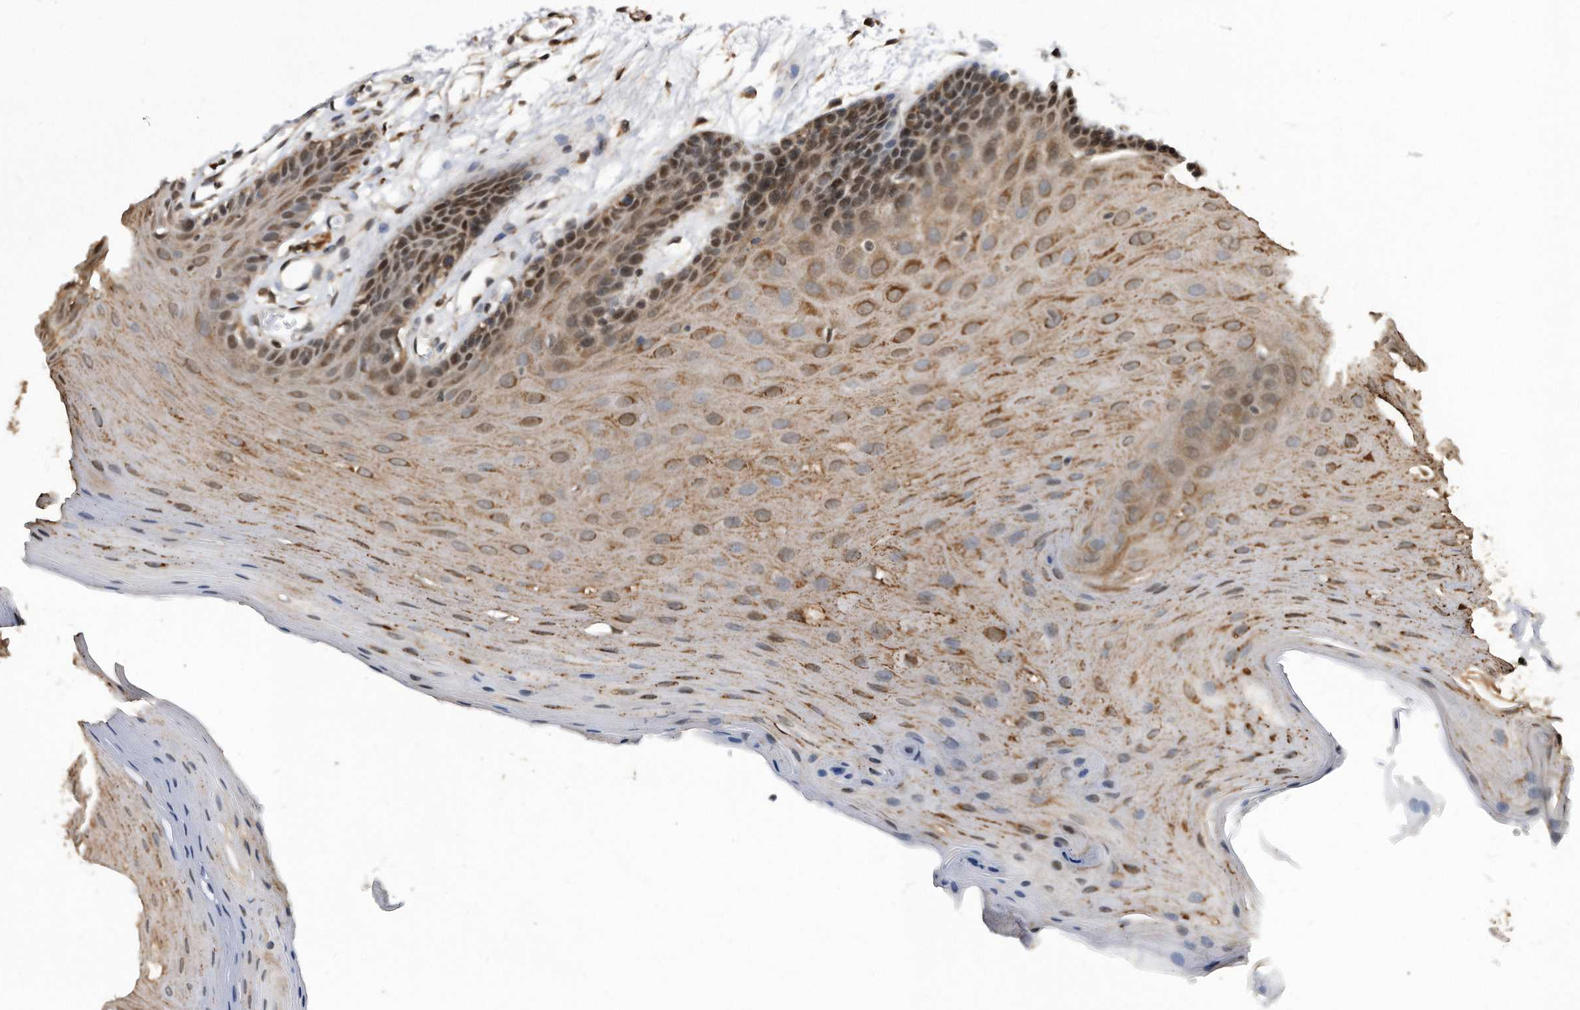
{"staining": {"intensity": "moderate", "quantity": "25%-75%", "location": "cytoplasmic/membranous,nuclear"}, "tissue": "oral mucosa", "cell_type": "Squamous epithelial cells", "image_type": "normal", "snomed": [{"axis": "morphology", "description": "Normal tissue, NOS"}, {"axis": "morphology", "description": "Squamous cell carcinoma, NOS"}, {"axis": "topography", "description": "Skeletal muscle"}, {"axis": "topography", "description": "Oral tissue"}, {"axis": "topography", "description": "Salivary gland"}, {"axis": "topography", "description": "Head-Neck"}], "caption": "The histopathology image shows immunohistochemical staining of benign oral mucosa. There is moderate cytoplasmic/membranous,nuclear staining is identified in about 25%-75% of squamous epithelial cells.", "gene": "DUSP22", "patient": {"sex": "male", "age": 54}}